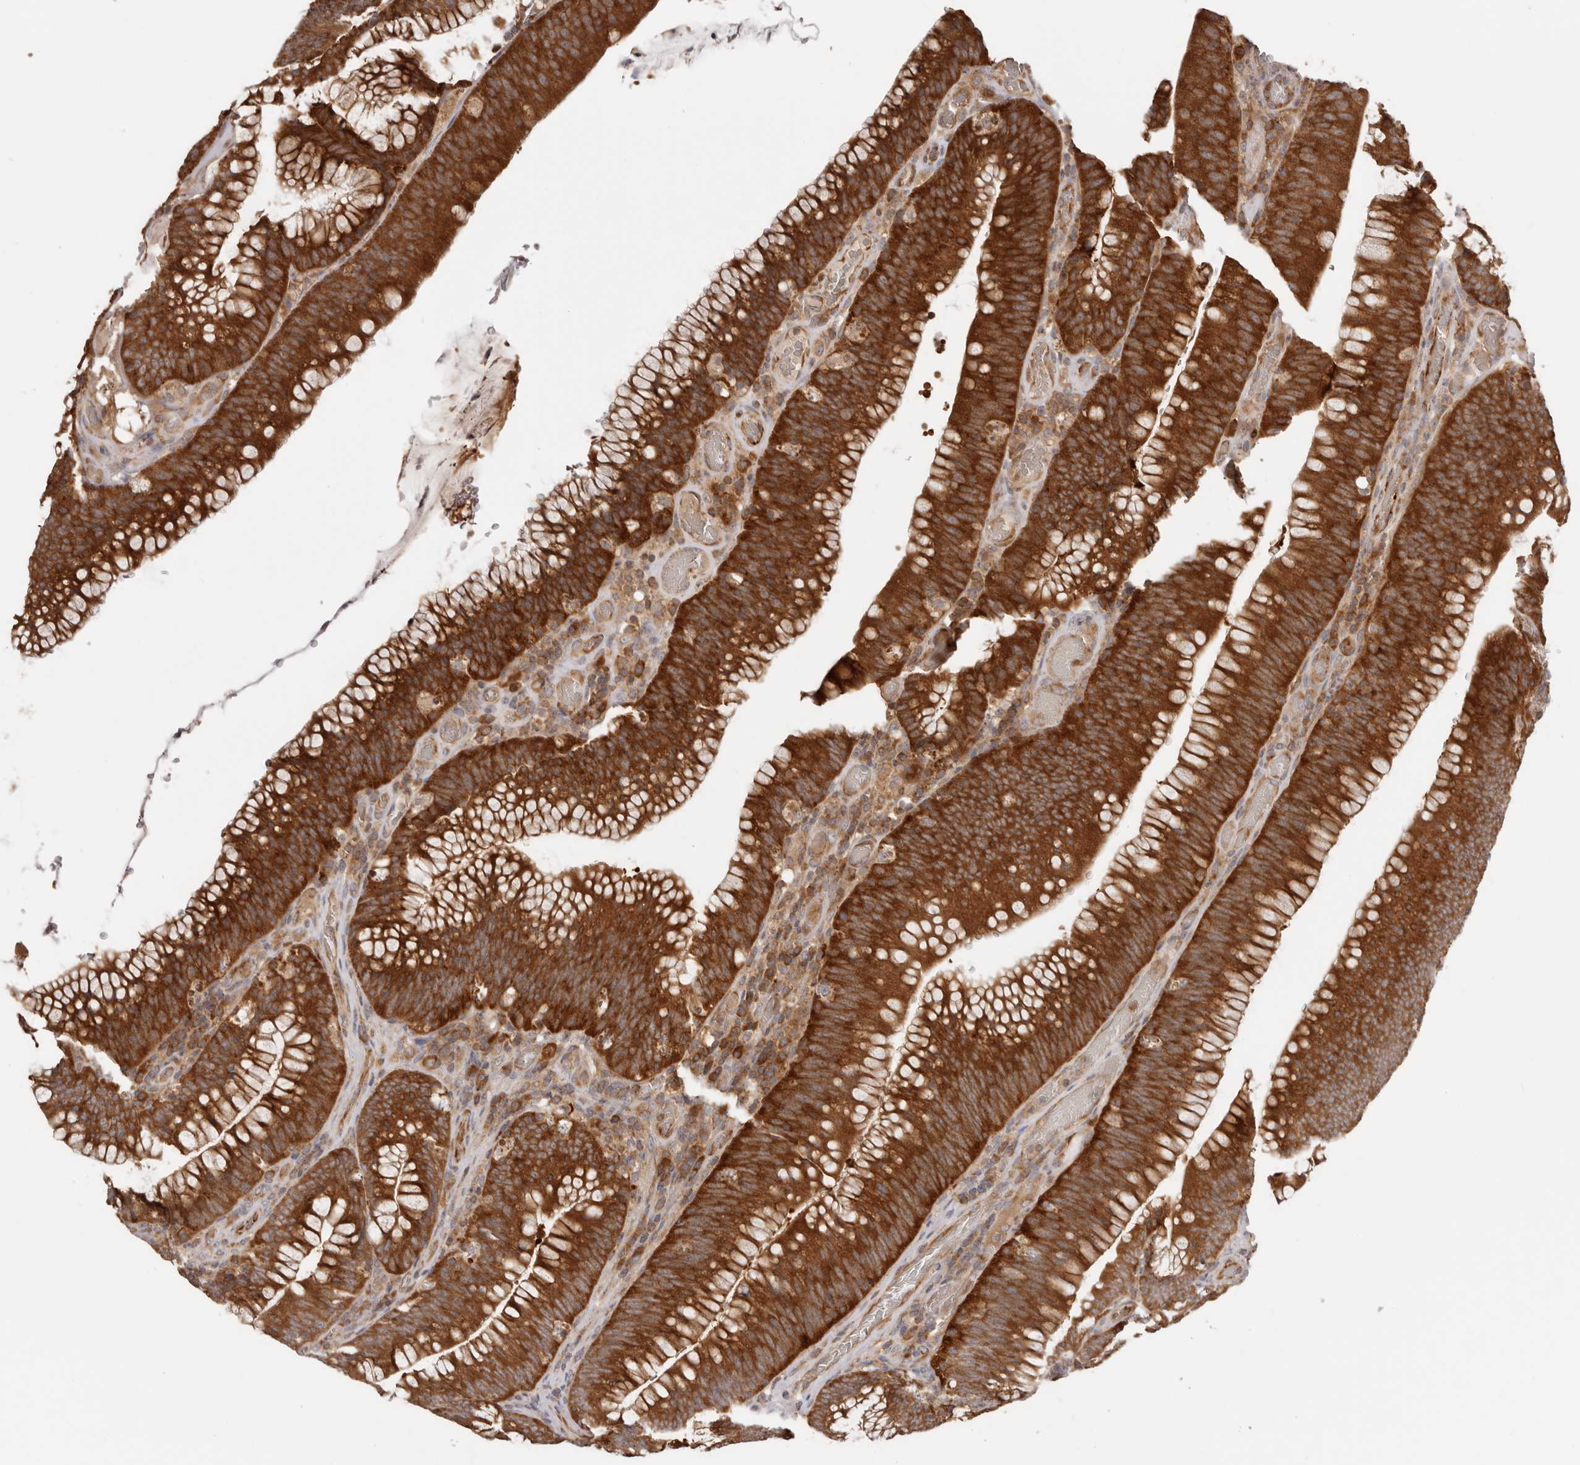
{"staining": {"intensity": "strong", "quantity": ">75%", "location": "cytoplasmic/membranous"}, "tissue": "colorectal cancer", "cell_type": "Tumor cells", "image_type": "cancer", "snomed": [{"axis": "morphology", "description": "Normal tissue, NOS"}, {"axis": "topography", "description": "Colon"}], "caption": "High-magnification brightfield microscopy of colorectal cancer stained with DAB (brown) and counterstained with hematoxylin (blue). tumor cells exhibit strong cytoplasmic/membranous staining is identified in approximately>75% of cells.", "gene": "EEF1E1", "patient": {"sex": "female", "age": 82}}